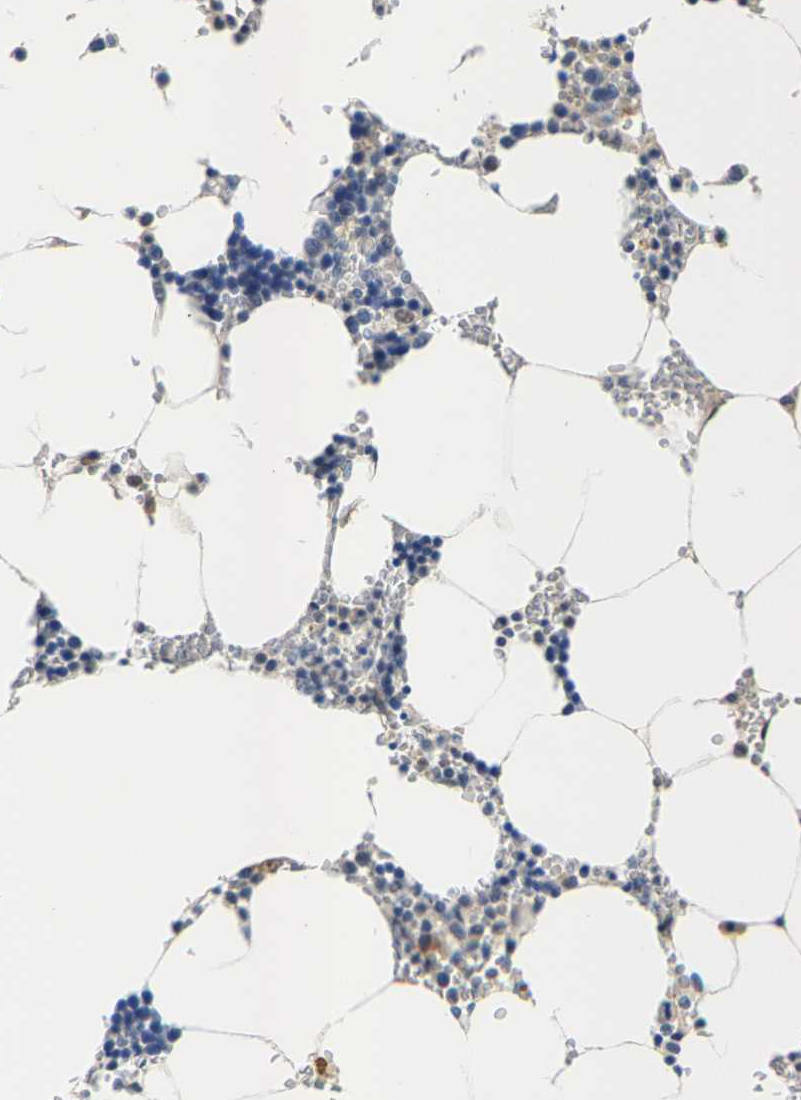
{"staining": {"intensity": "negative", "quantity": "none", "location": "none"}, "tissue": "bone marrow", "cell_type": "Hematopoietic cells", "image_type": "normal", "snomed": [{"axis": "morphology", "description": "Normal tissue, NOS"}, {"axis": "topography", "description": "Bone marrow"}], "caption": "Immunohistochemistry photomicrograph of unremarkable bone marrow: human bone marrow stained with DAB (3,3'-diaminobenzidine) reveals no significant protein staining in hematopoietic cells.", "gene": "KLHL1", "patient": {"sex": "male", "age": 70}}